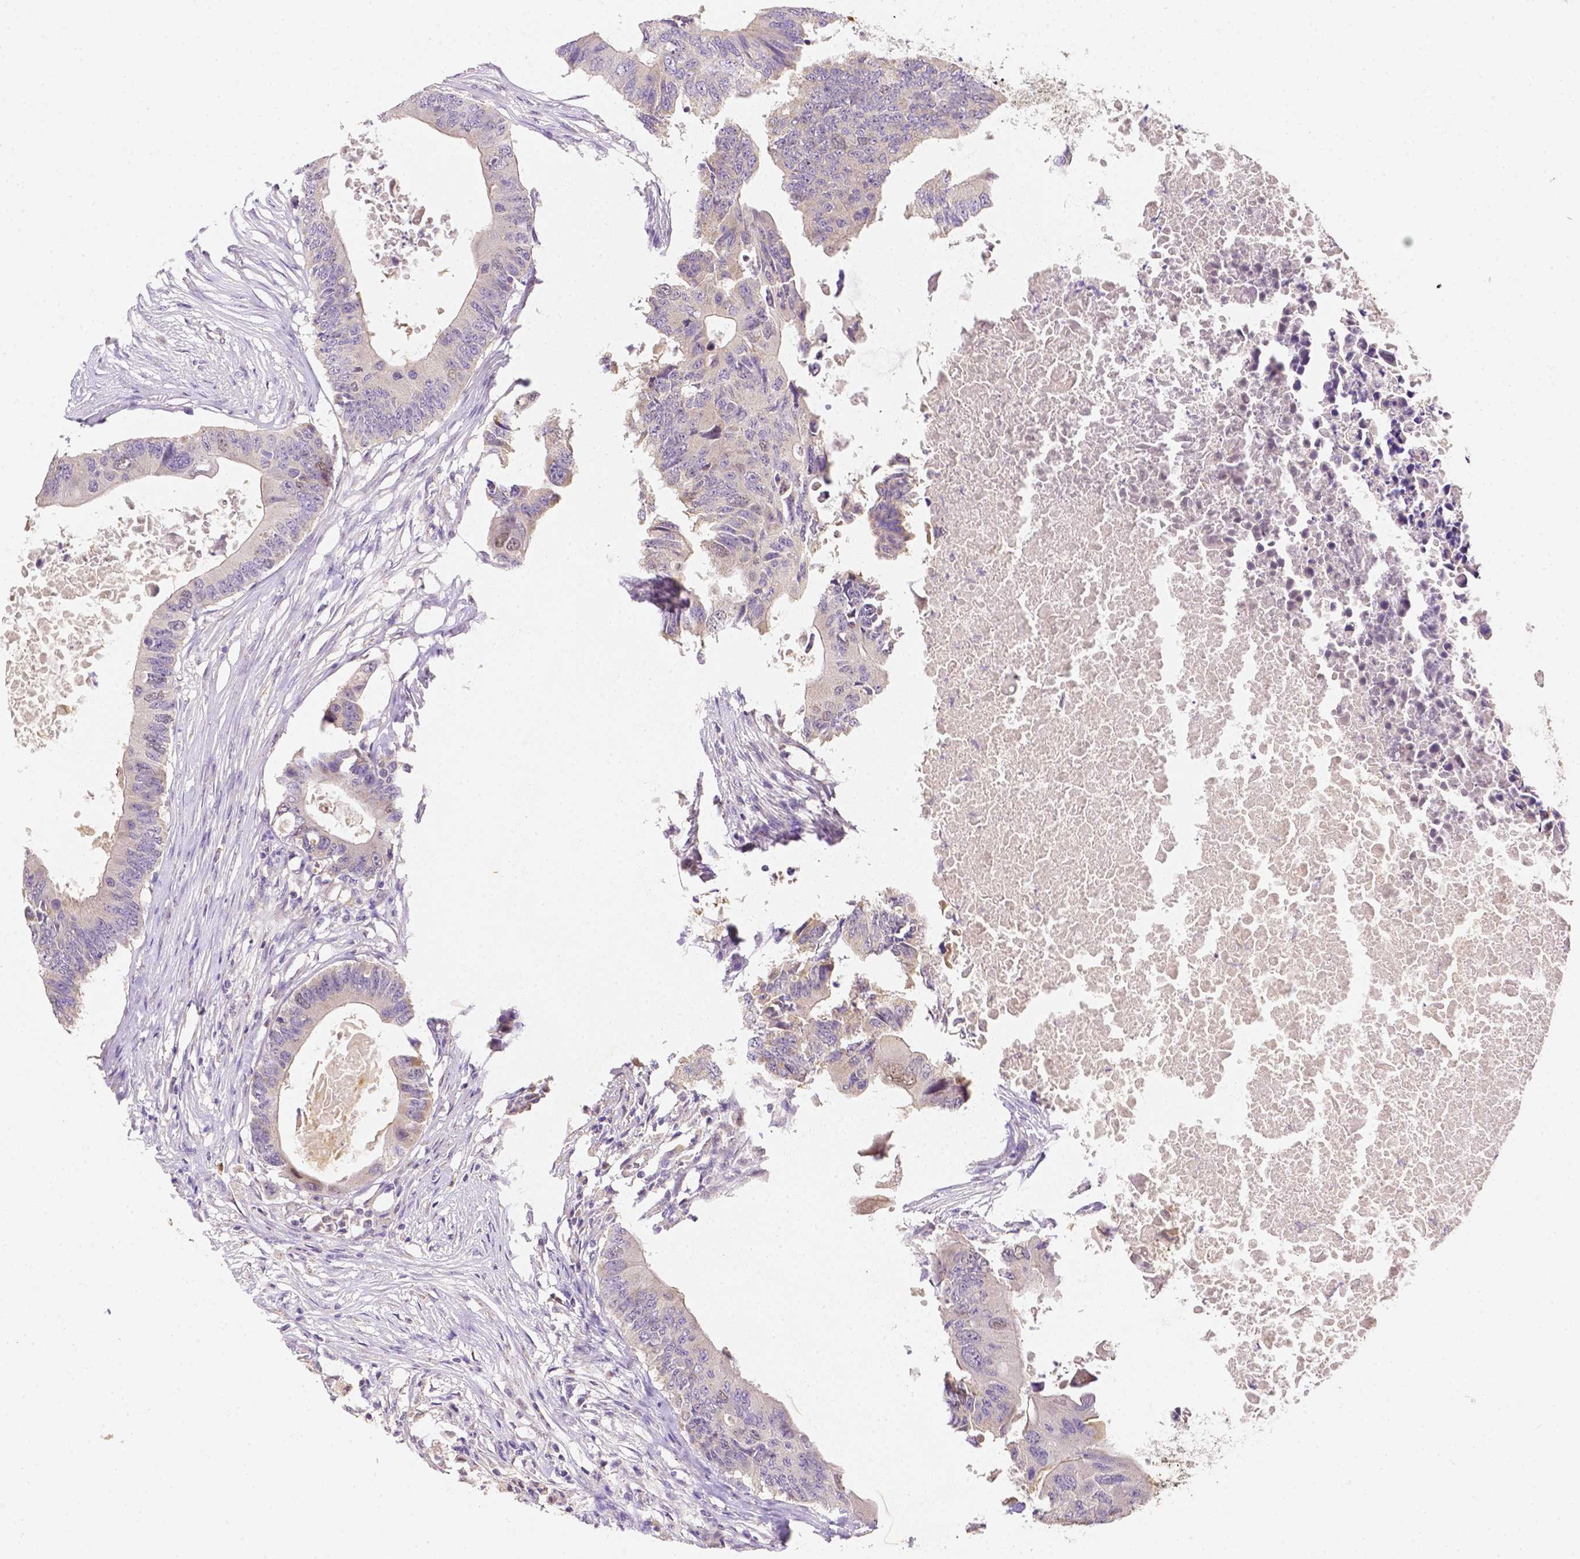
{"staining": {"intensity": "negative", "quantity": "none", "location": "none"}, "tissue": "colorectal cancer", "cell_type": "Tumor cells", "image_type": "cancer", "snomed": [{"axis": "morphology", "description": "Adenocarcinoma, NOS"}, {"axis": "topography", "description": "Colon"}], "caption": "IHC of adenocarcinoma (colorectal) shows no positivity in tumor cells.", "gene": "C10orf67", "patient": {"sex": "male", "age": 71}}